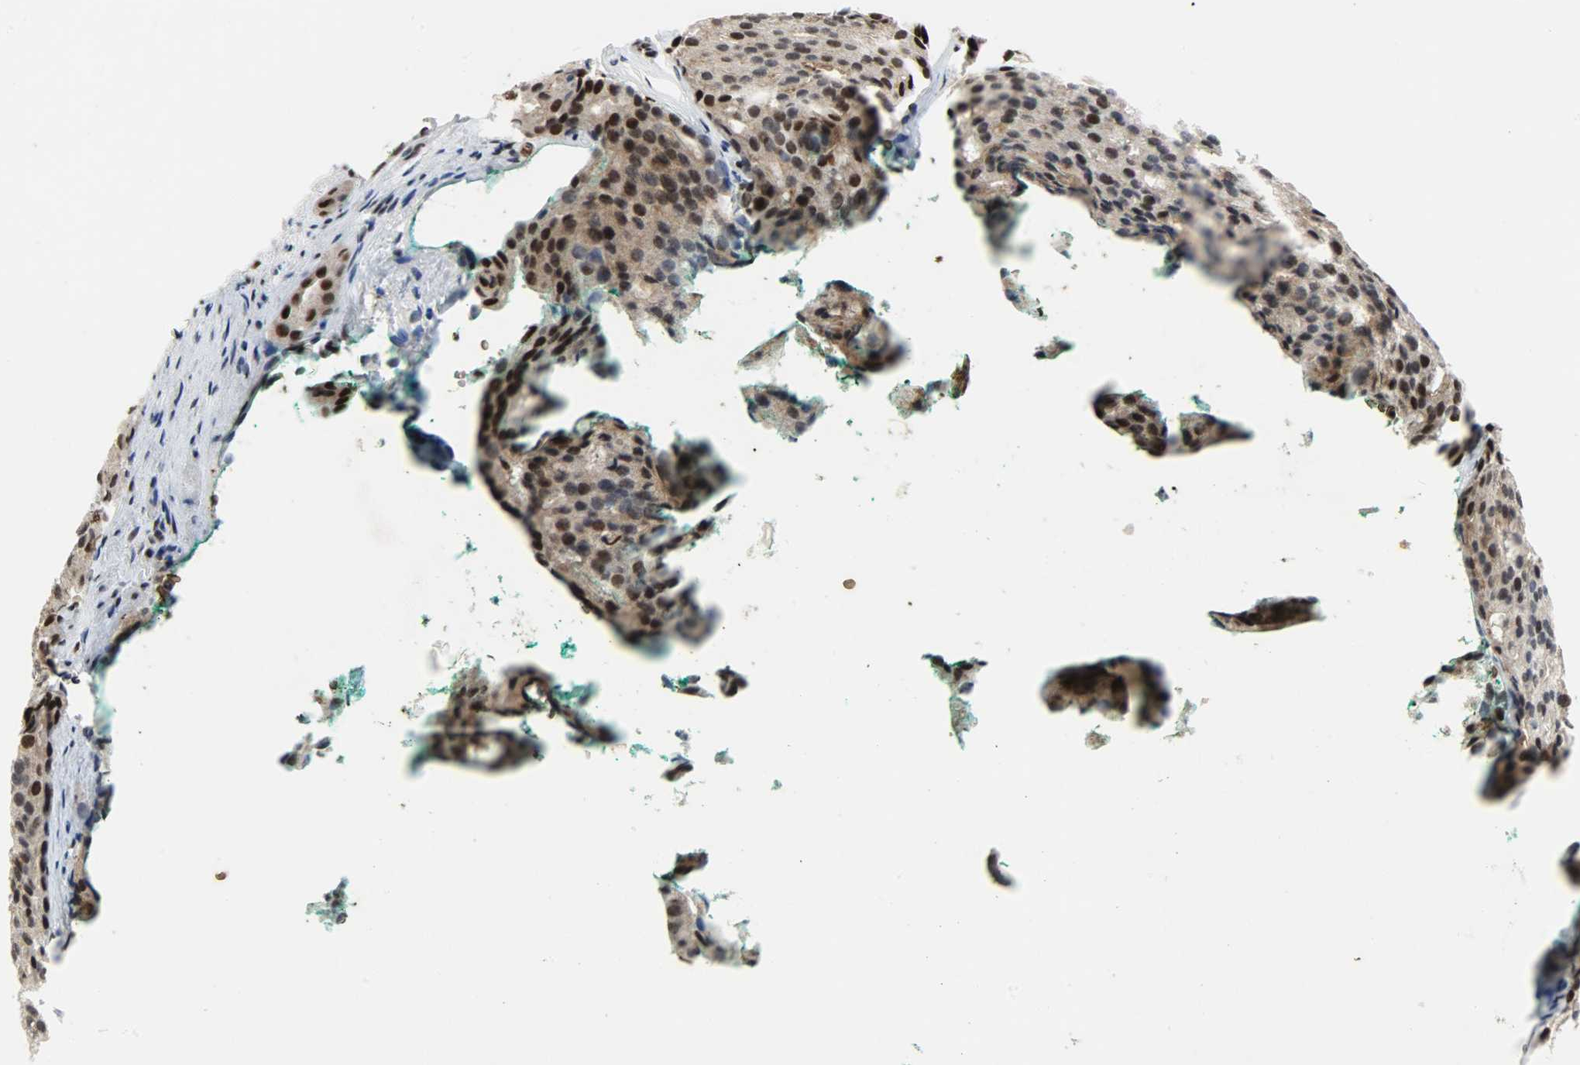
{"staining": {"intensity": "strong", "quantity": ">75%", "location": "cytoplasmic/membranous,nuclear"}, "tissue": "prostate cancer", "cell_type": "Tumor cells", "image_type": "cancer", "snomed": [{"axis": "morphology", "description": "Adenocarcinoma, High grade"}, {"axis": "topography", "description": "Prostate"}], "caption": "IHC (DAB (3,3'-diaminobenzidine)) staining of human adenocarcinoma (high-grade) (prostate) exhibits strong cytoplasmic/membranous and nuclear protein staining in about >75% of tumor cells. Immunohistochemistry stains the protein of interest in brown and the nuclei are stained blue.", "gene": "SNAI1", "patient": {"sex": "male", "age": 64}}